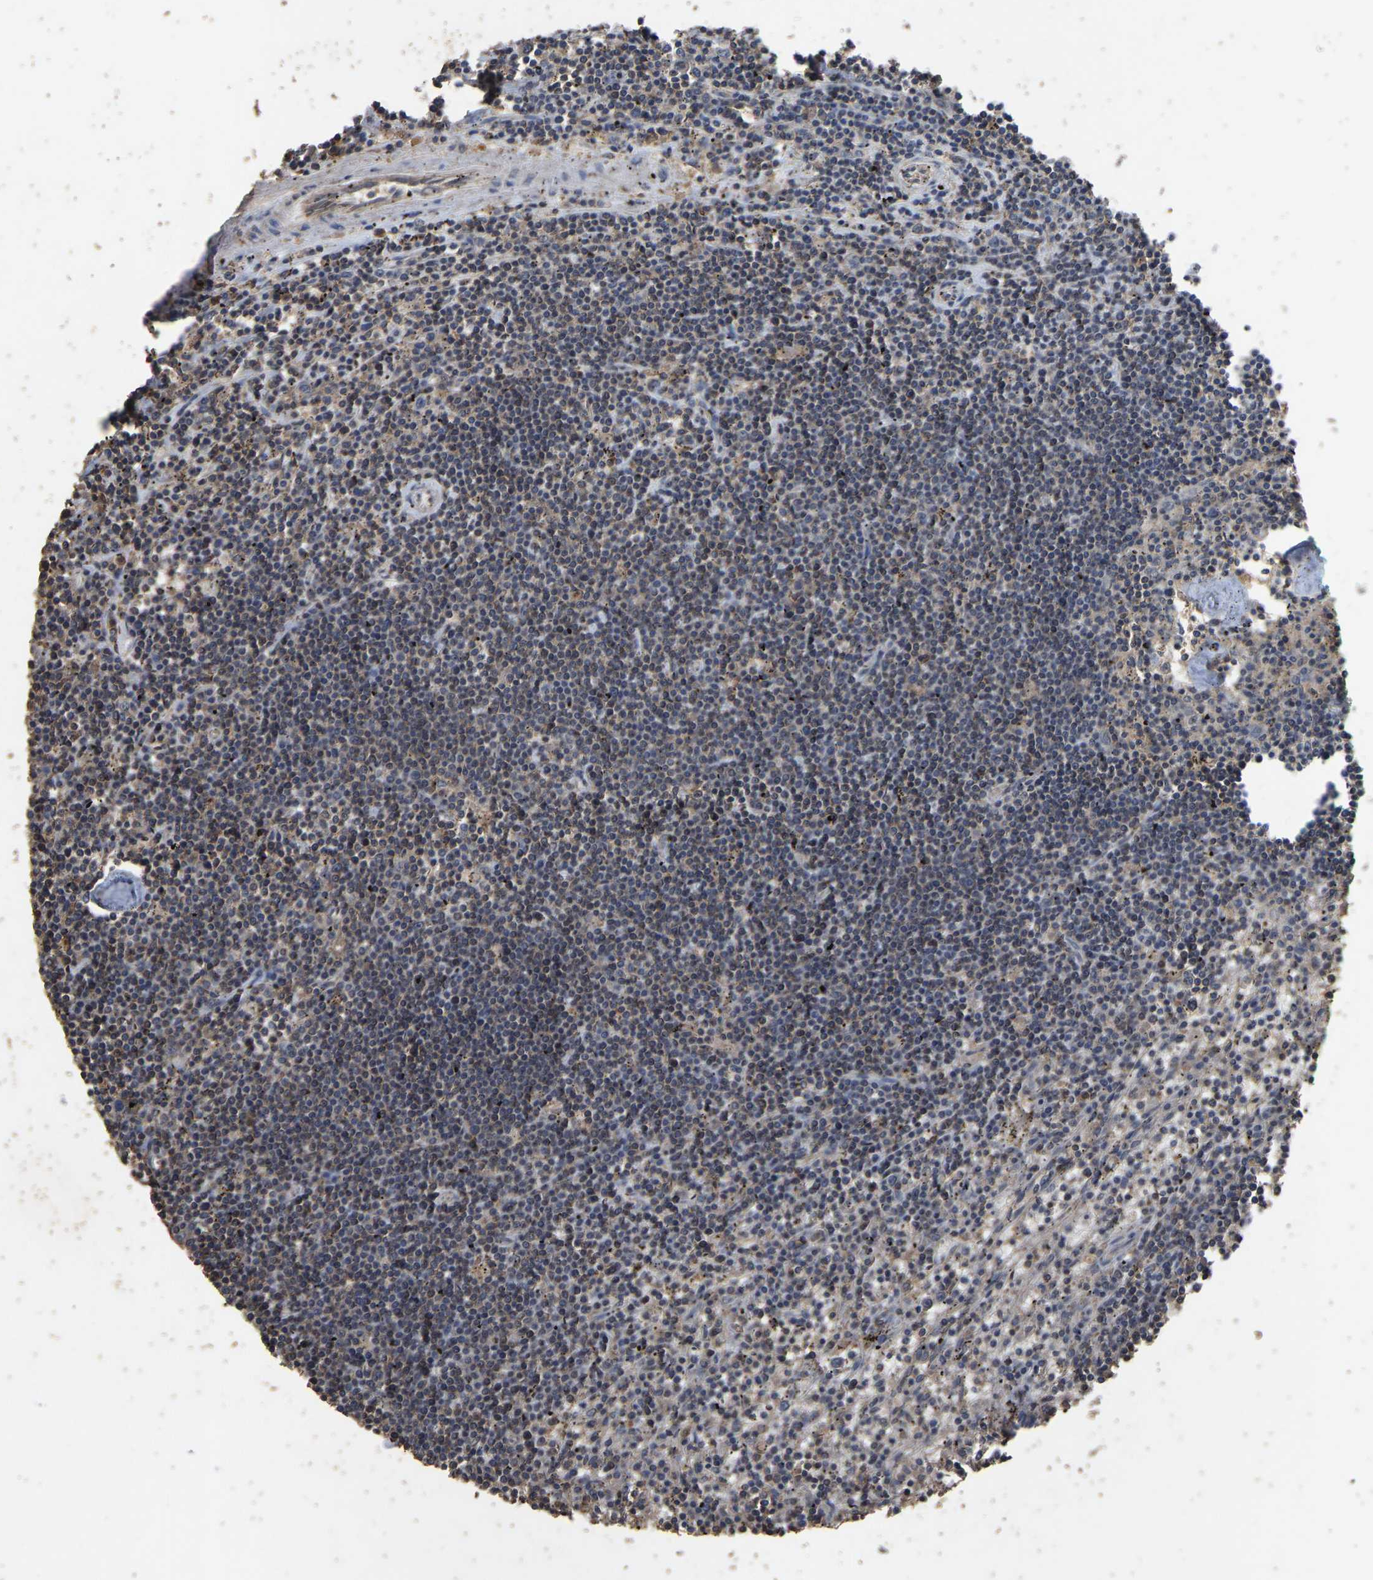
{"staining": {"intensity": "weak", "quantity": "<25%", "location": "cytoplasmic/membranous"}, "tissue": "lymphoma", "cell_type": "Tumor cells", "image_type": "cancer", "snomed": [{"axis": "morphology", "description": "Malignant lymphoma, non-Hodgkin's type, Low grade"}, {"axis": "topography", "description": "Spleen"}], "caption": "Protein analysis of malignant lymphoma, non-Hodgkin's type (low-grade) exhibits no significant expression in tumor cells.", "gene": "CIDEC", "patient": {"sex": "male", "age": 76}}